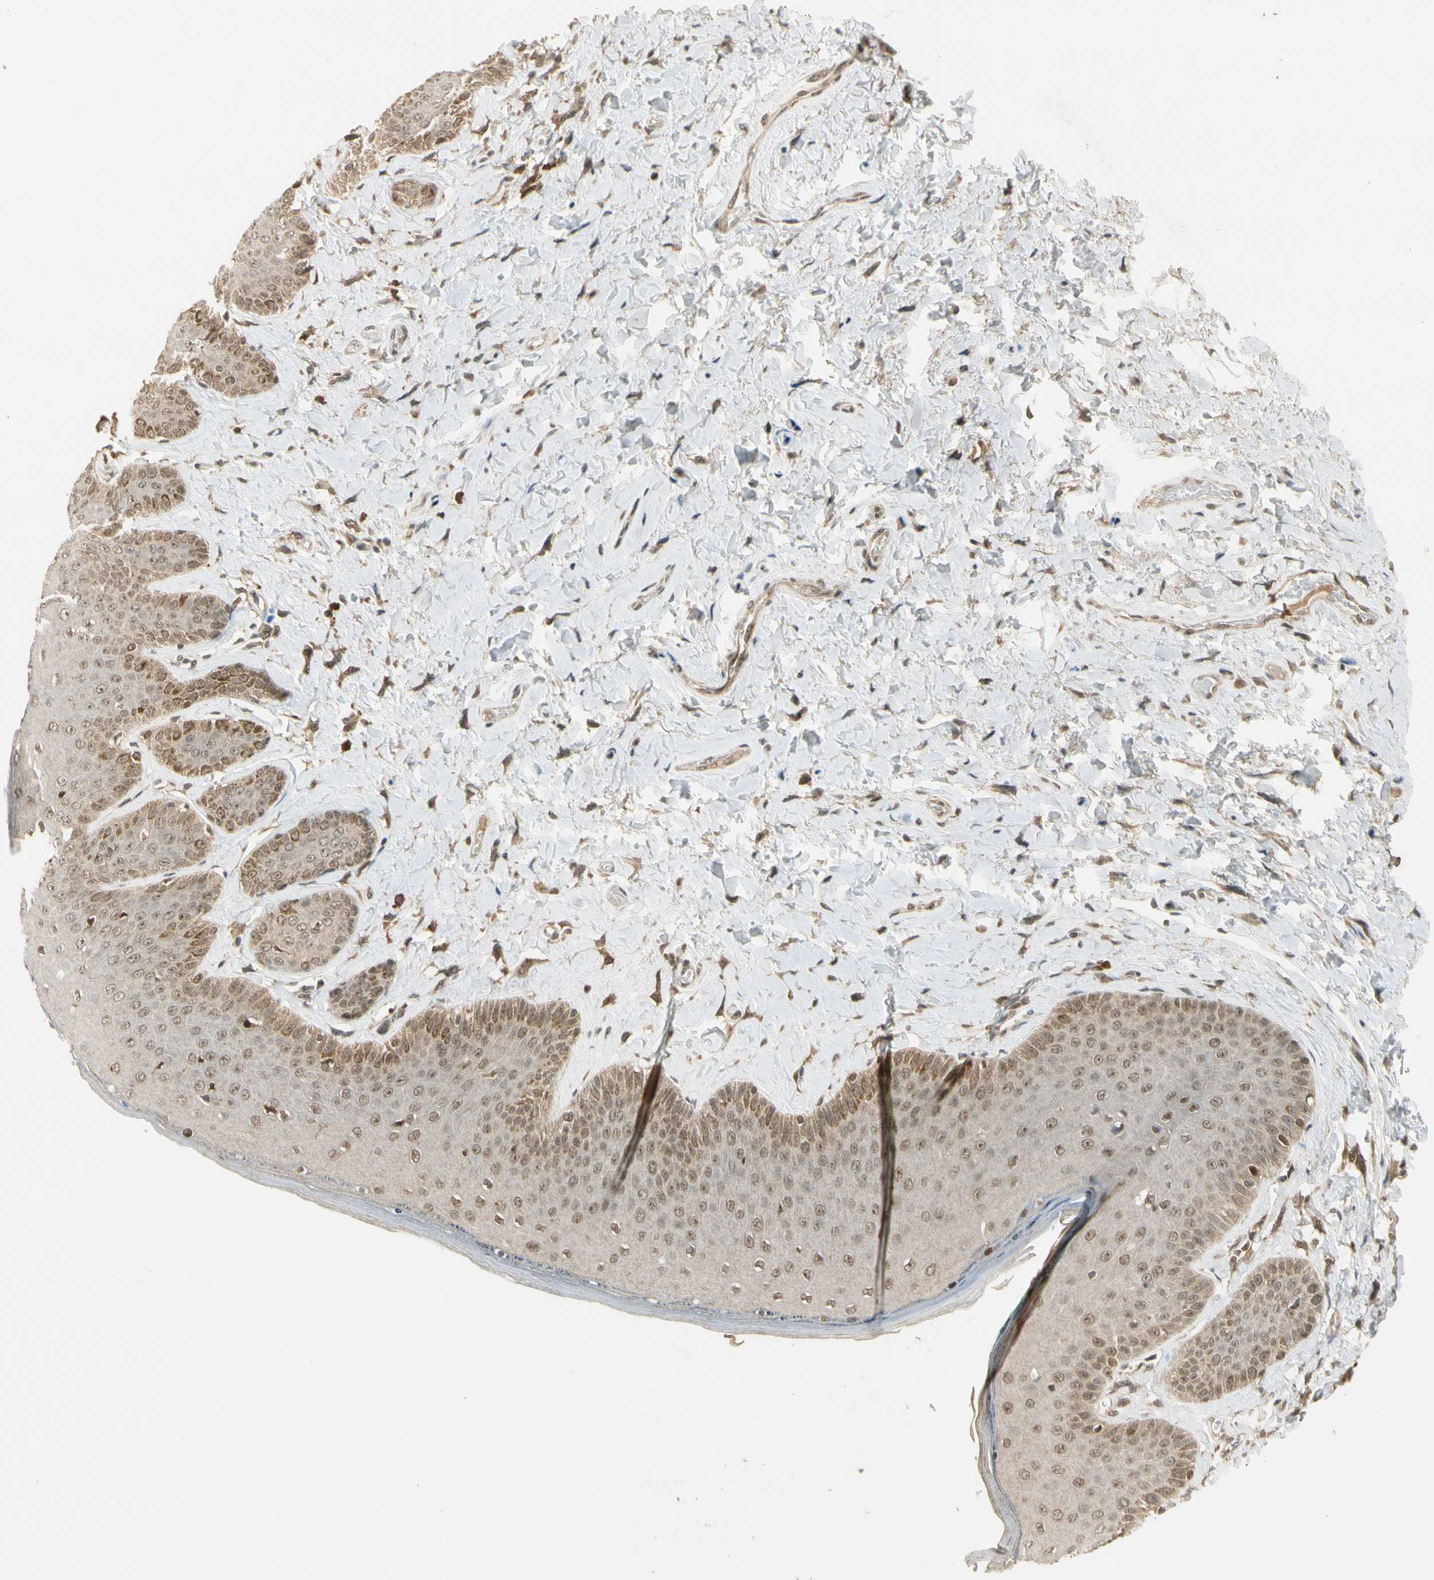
{"staining": {"intensity": "moderate", "quantity": ">75%", "location": "cytoplasmic/membranous,nuclear"}, "tissue": "skin", "cell_type": "Epidermal cells", "image_type": "normal", "snomed": [{"axis": "morphology", "description": "Normal tissue, NOS"}, {"axis": "topography", "description": "Anal"}], "caption": "Immunohistochemical staining of normal human skin reveals medium levels of moderate cytoplasmic/membranous,nuclear expression in about >75% of epidermal cells.", "gene": "ZNF135", "patient": {"sex": "male", "age": 69}}